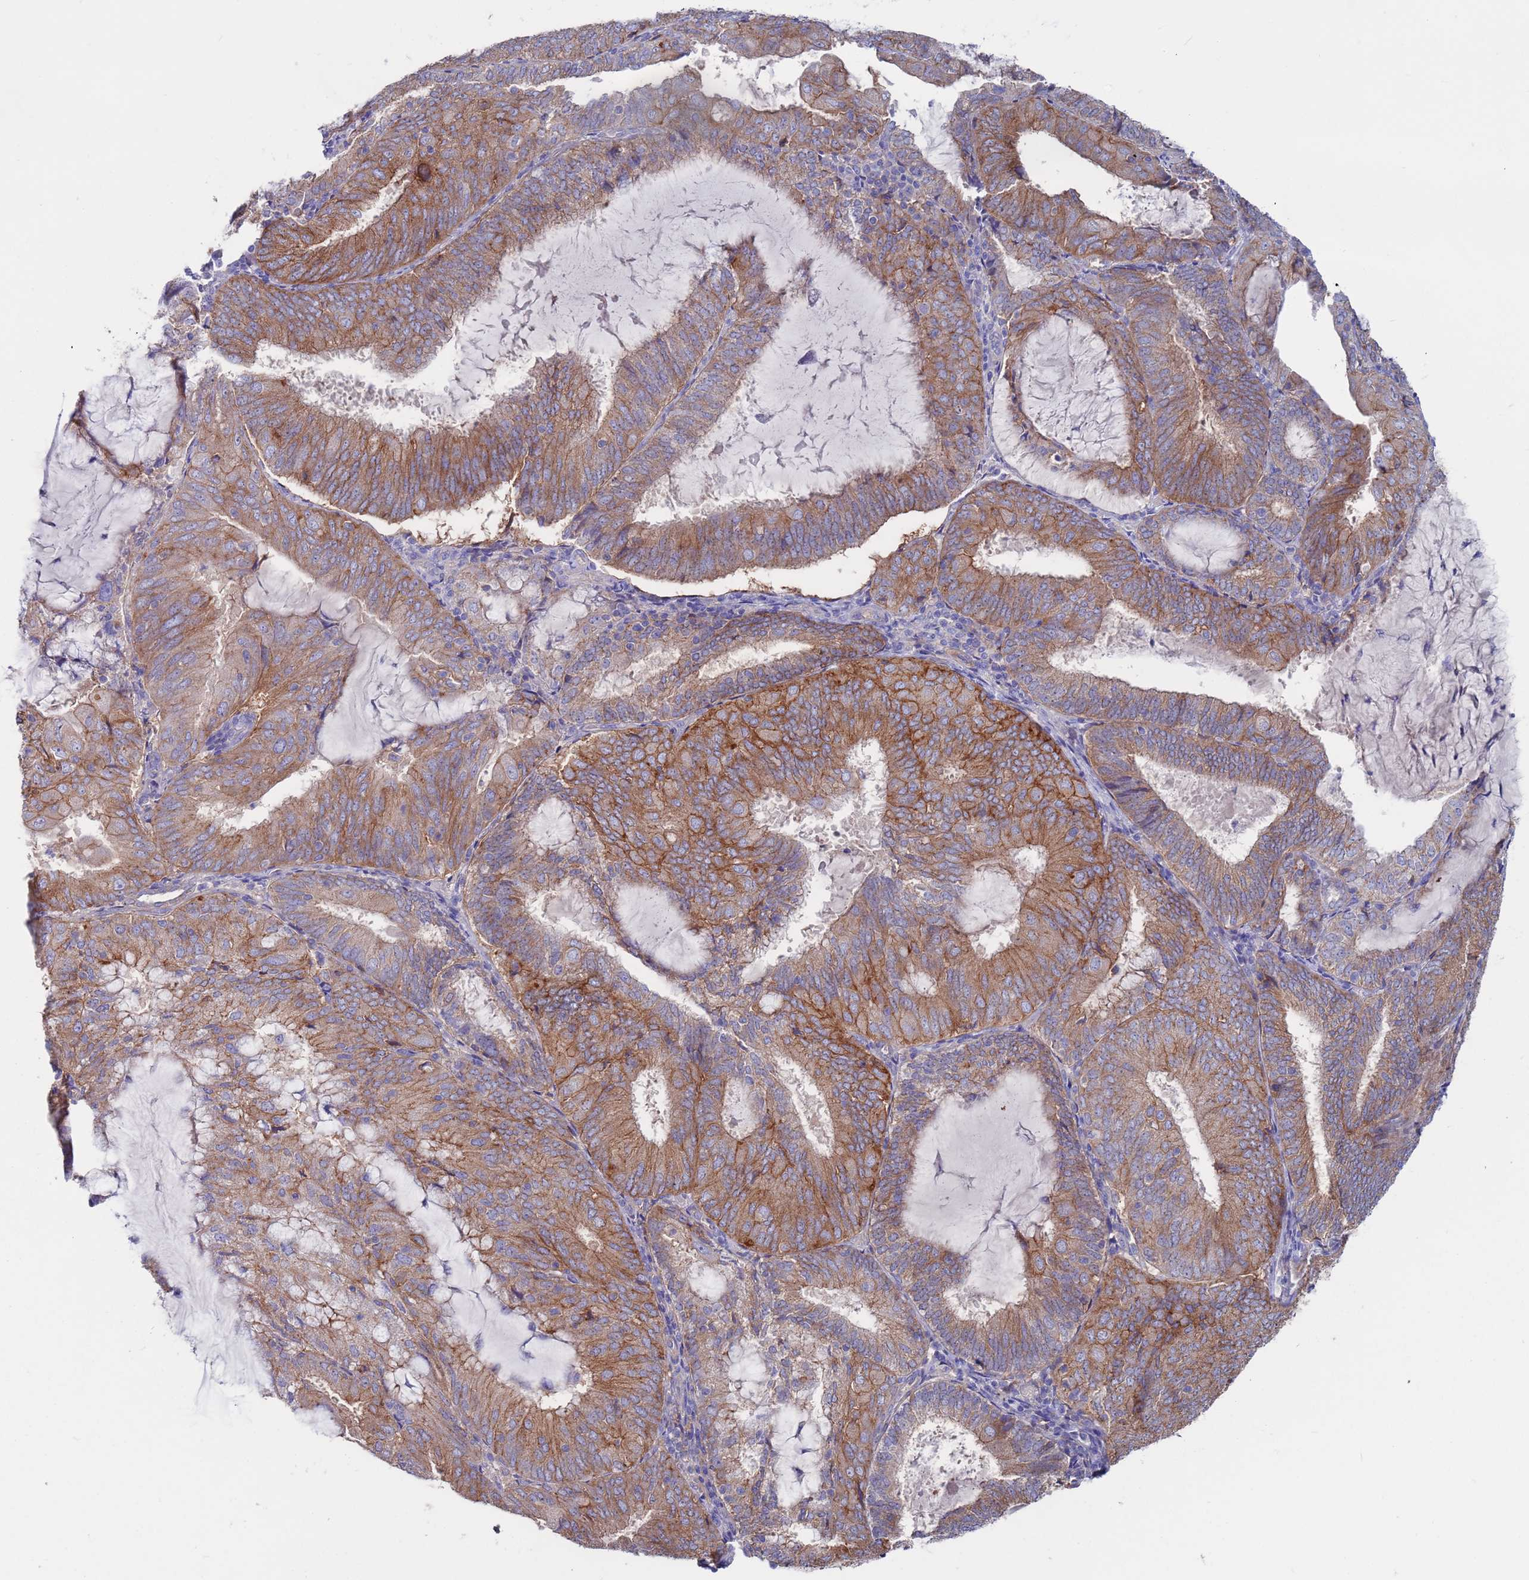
{"staining": {"intensity": "moderate", "quantity": ">75%", "location": "cytoplasmic/membranous"}, "tissue": "endometrial cancer", "cell_type": "Tumor cells", "image_type": "cancer", "snomed": [{"axis": "morphology", "description": "Adenocarcinoma, NOS"}, {"axis": "topography", "description": "Endometrium"}], "caption": "A photomicrograph of adenocarcinoma (endometrial) stained for a protein shows moderate cytoplasmic/membranous brown staining in tumor cells.", "gene": "KRTCAP3", "patient": {"sex": "female", "age": 81}}